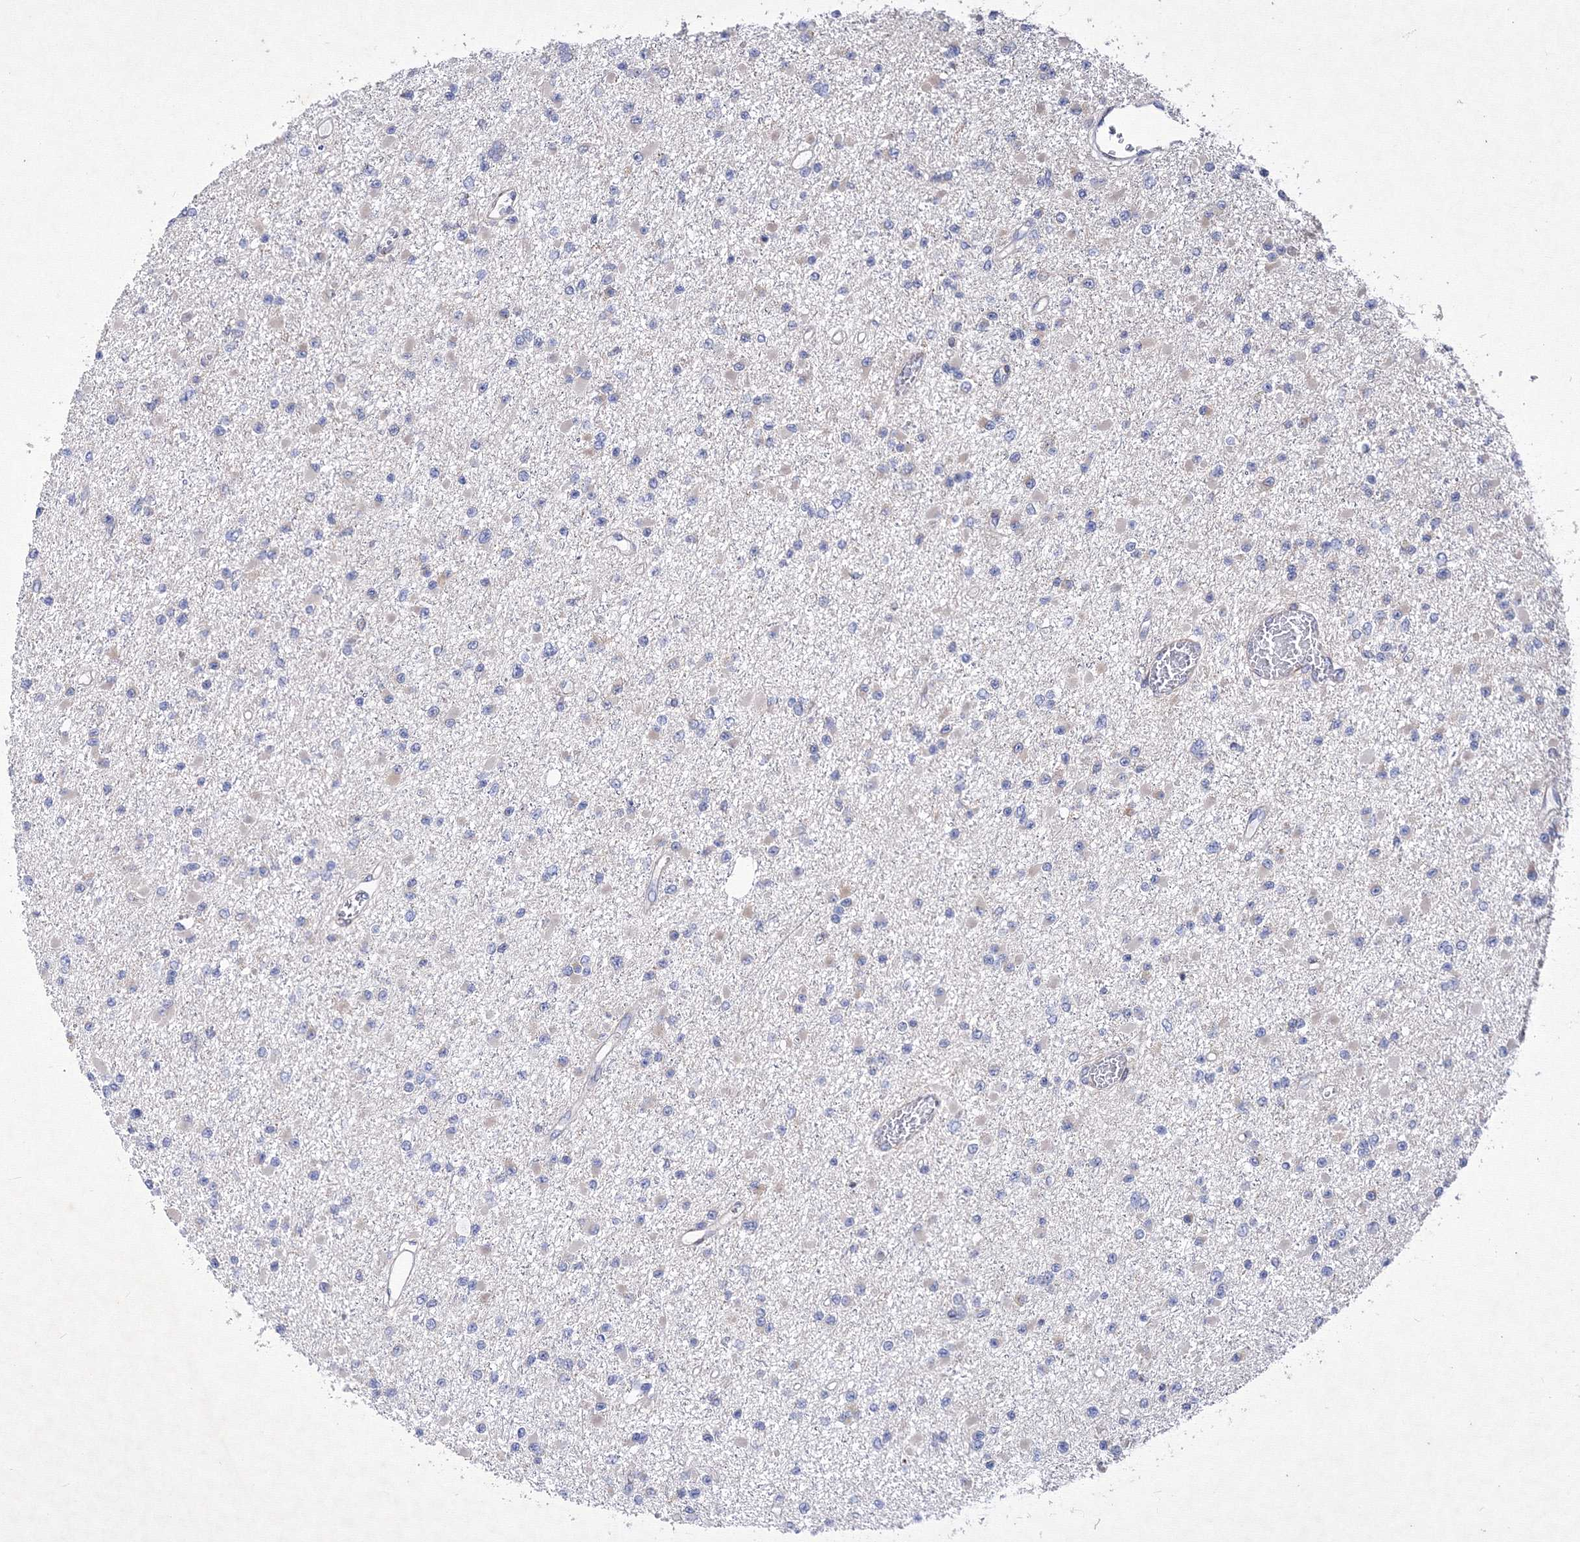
{"staining": {"intensity": "negative", "quantity": "none", "location": "none"}, "tissue": "glioma", "cell_type": "Tumor cells", "image_type": "cancer", "snomed": [{"axis": "morphology", "description": "Glioma, malignant, Low grade"}, {"axis": "topography", "description": "Brain"}], "caption": "Photomicrograph shows no significant protein expression in tumor cells of low-grade glioma (malignant).", "gene": "SNX18", "patient": {"sex": "female", "age": 22}}